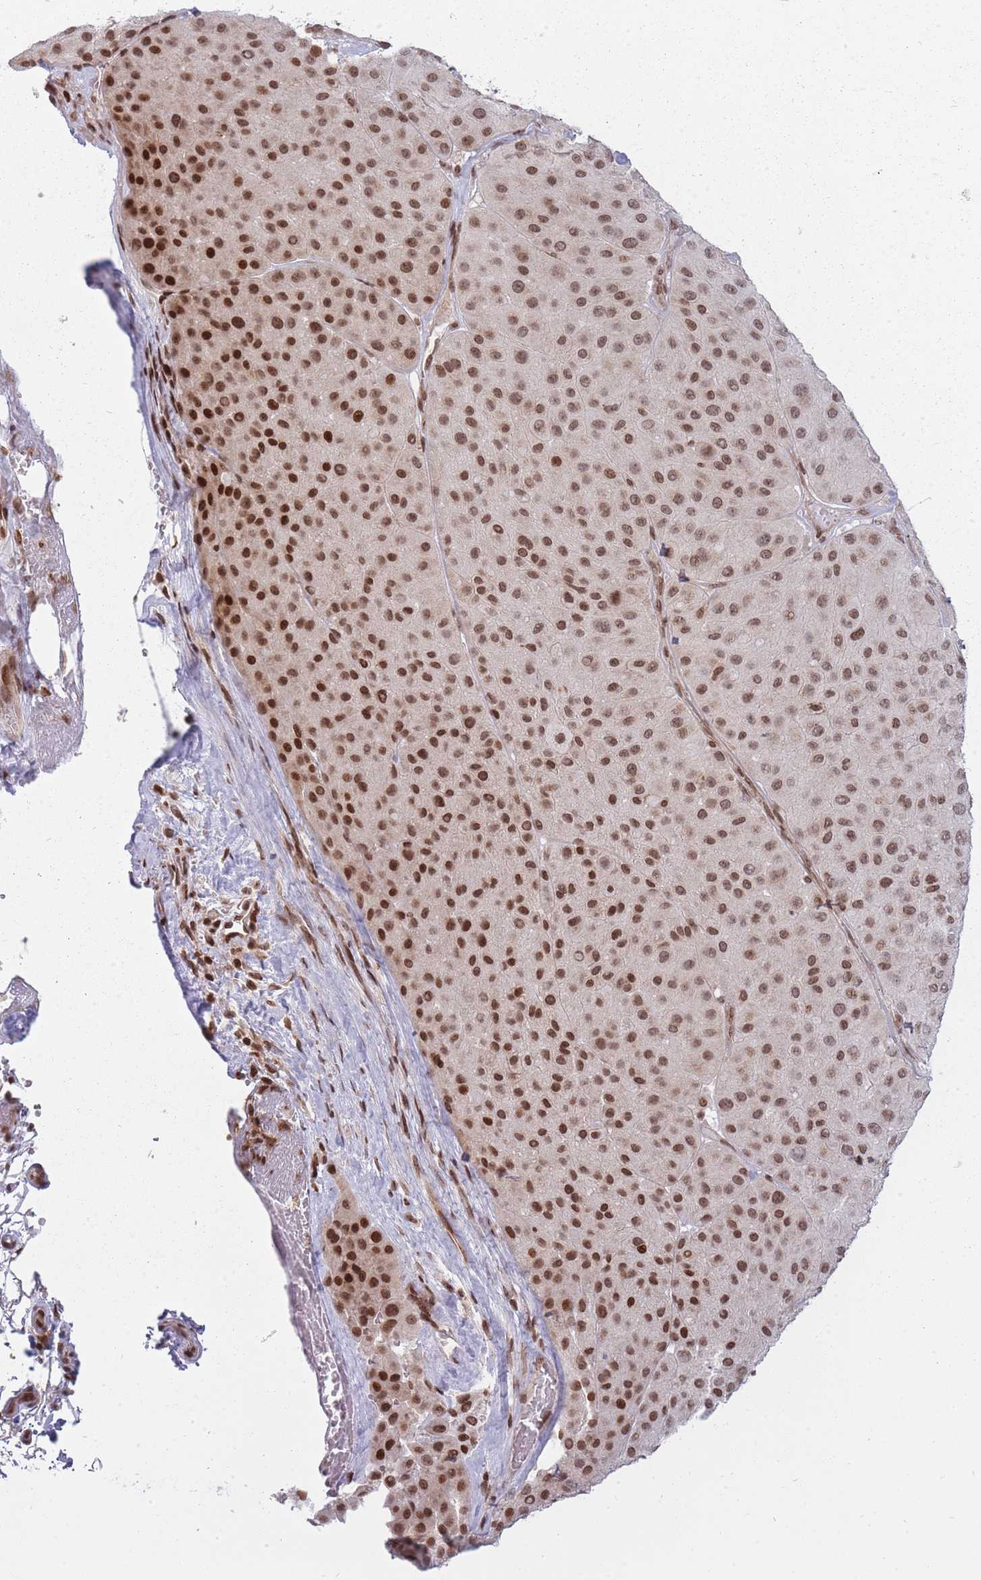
{"staining": {"intensity": "moderate", "quantity": ">75%", "location": "nuclear"}, "tissue": "melanoma", "cell_type": "Tumor cells", "image_type": "cancer", "snomed": [{"axis": "morphology", "description": "Malignant melanoma, Metastatic site"}, {"axis": "topography", "description": "Smooth muscle"}], "caption": "There is medium levels of moderate nuclear expression in tumor cells of melanoma, as demonstrated by immunohistochemical staining (brown color).", "gene": "TMC6", "patient": {"sex": "male", "age": 41}}